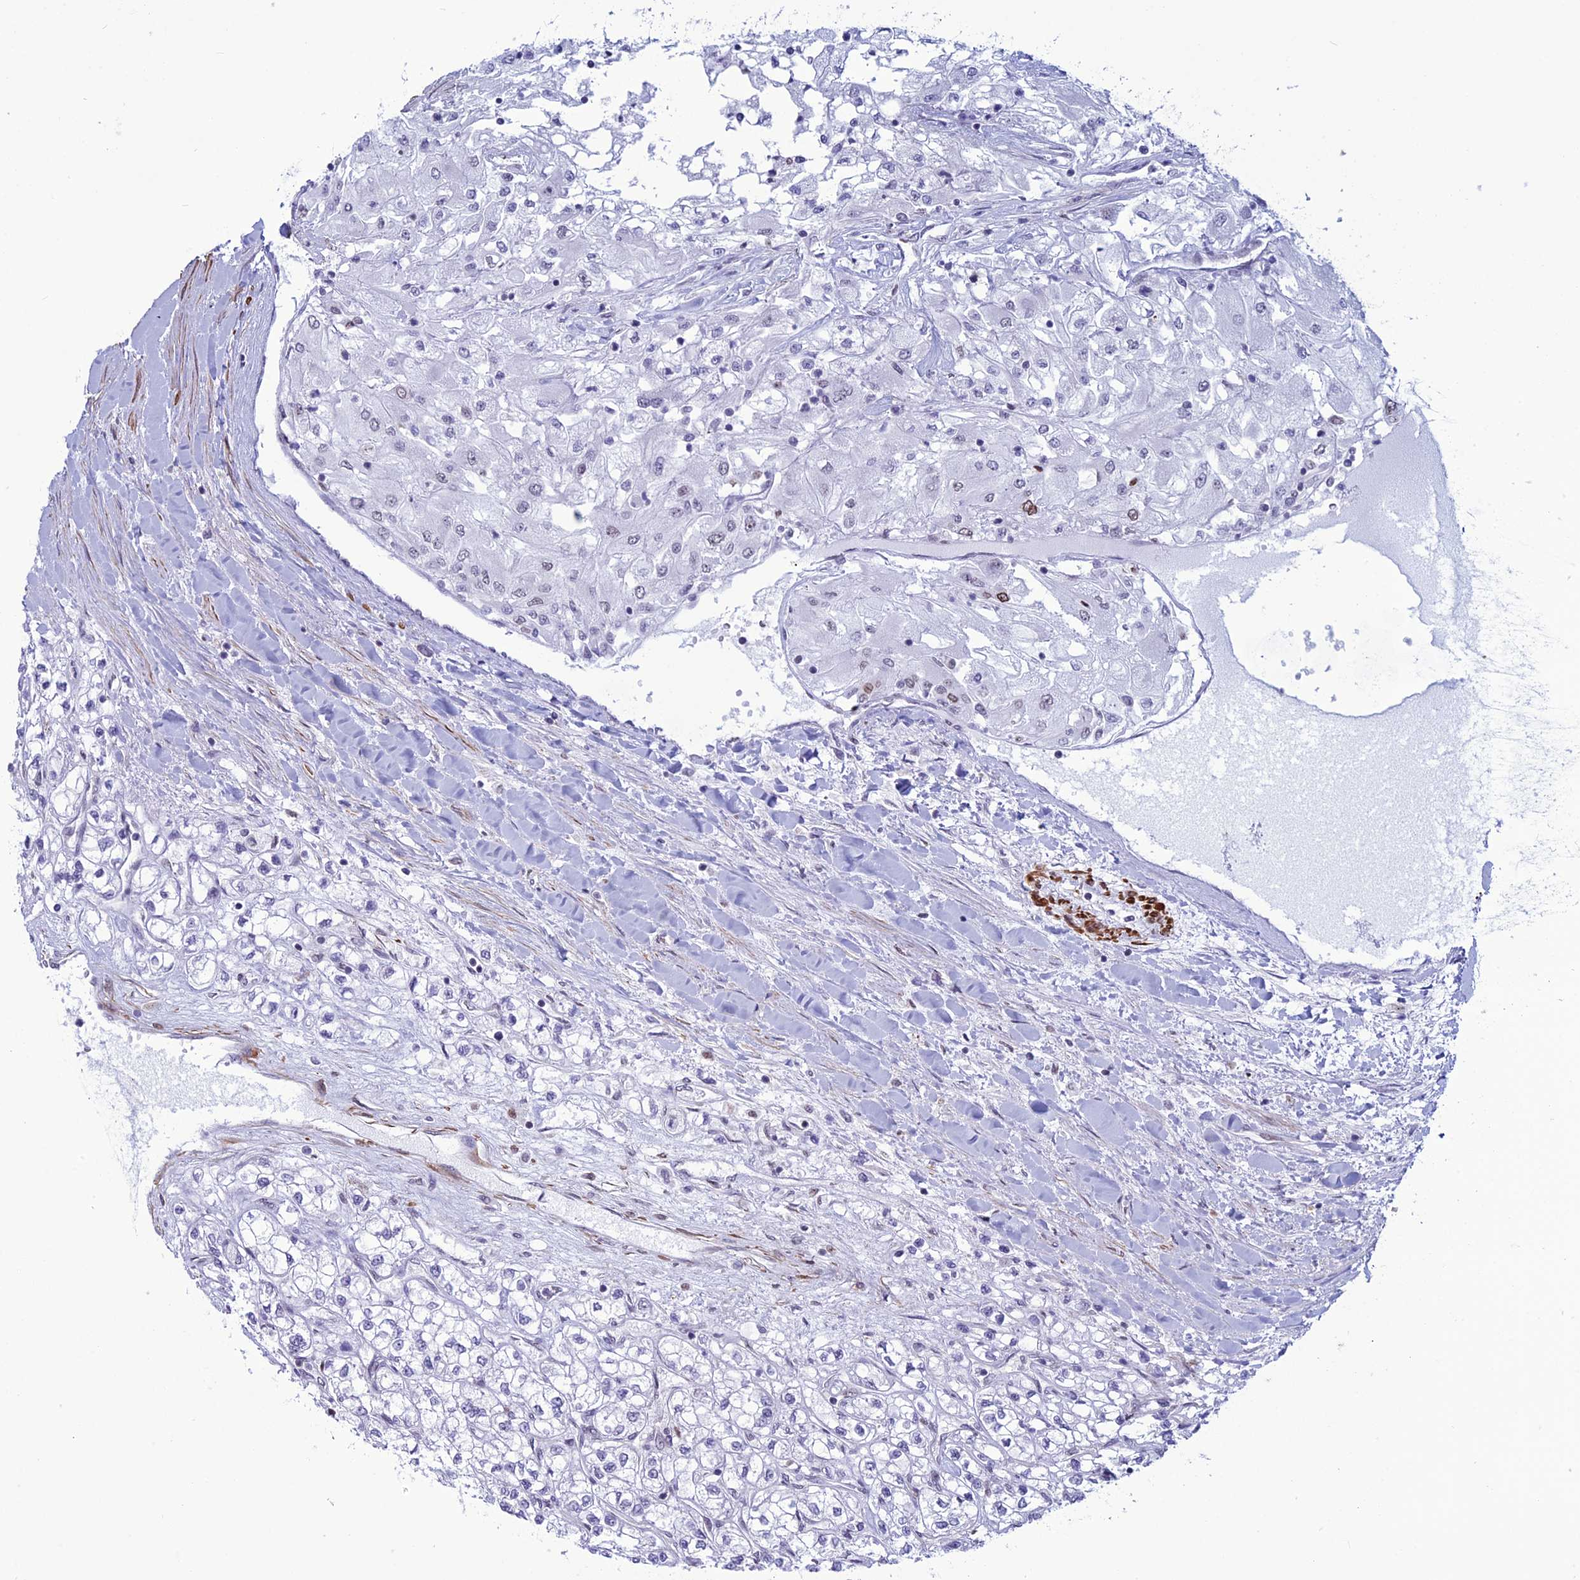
{"staining": {"intensity": "negative", "quantity": "none", "location": "none"}, "tissue": "renal cancer", "cell_type": "Tumor cells", "image_type": "cancer", "snomed": [{"axis": "morphology", "description": "Adenocarcinoma, NOS"}, {"axis": "topography", "description": "Kidney"}], "caption": "Immunohistochemical staining of renal cancer shows no significant staining in tumor cells.", "gene": "U2AF1", "patient": {"sex": "male", "age": 80}}